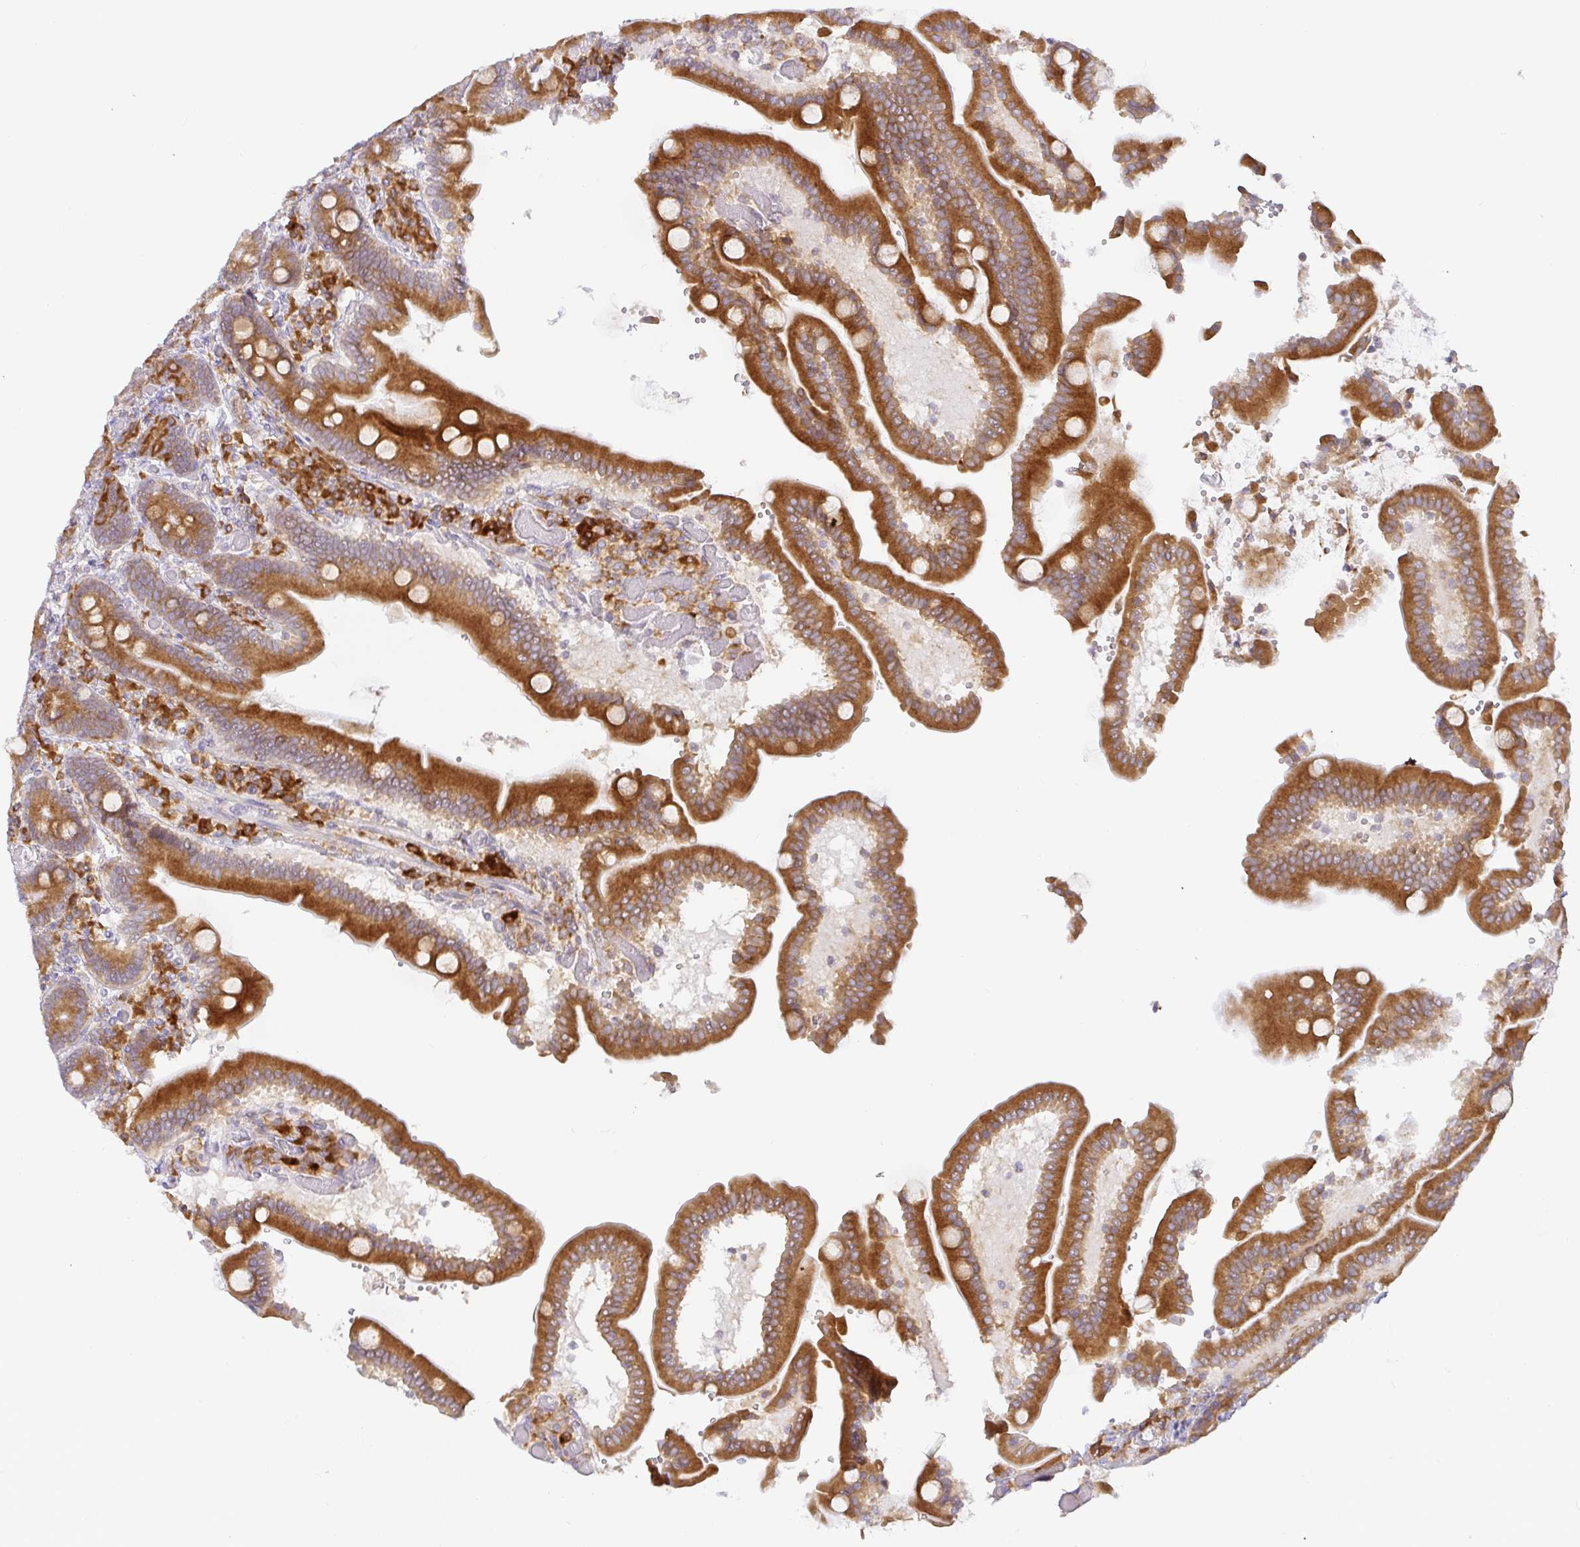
{"staining": {"intensity": "strong", "quantity": ">75%", "location": "cytoplasmic/membranous"}, "tissue": "duodenum", "cell_type": "Glandular cells", "image_type": "normal", "snomed": [{"axis": "morphology", "description": "Normal tissue, NOS"}, {"axis": "topography", "description": "Duodenum"}], "caption": "Duodenum stained with DAB (3,3'-diaminobenzidine) immunohistochemistry (IHC) exhibits high levels of strong cytoplasmic/membranous positivity in approximately >75% of glandular cells.", "gene": "DERL2", "patient": {"sex": "female", "age": 62}}